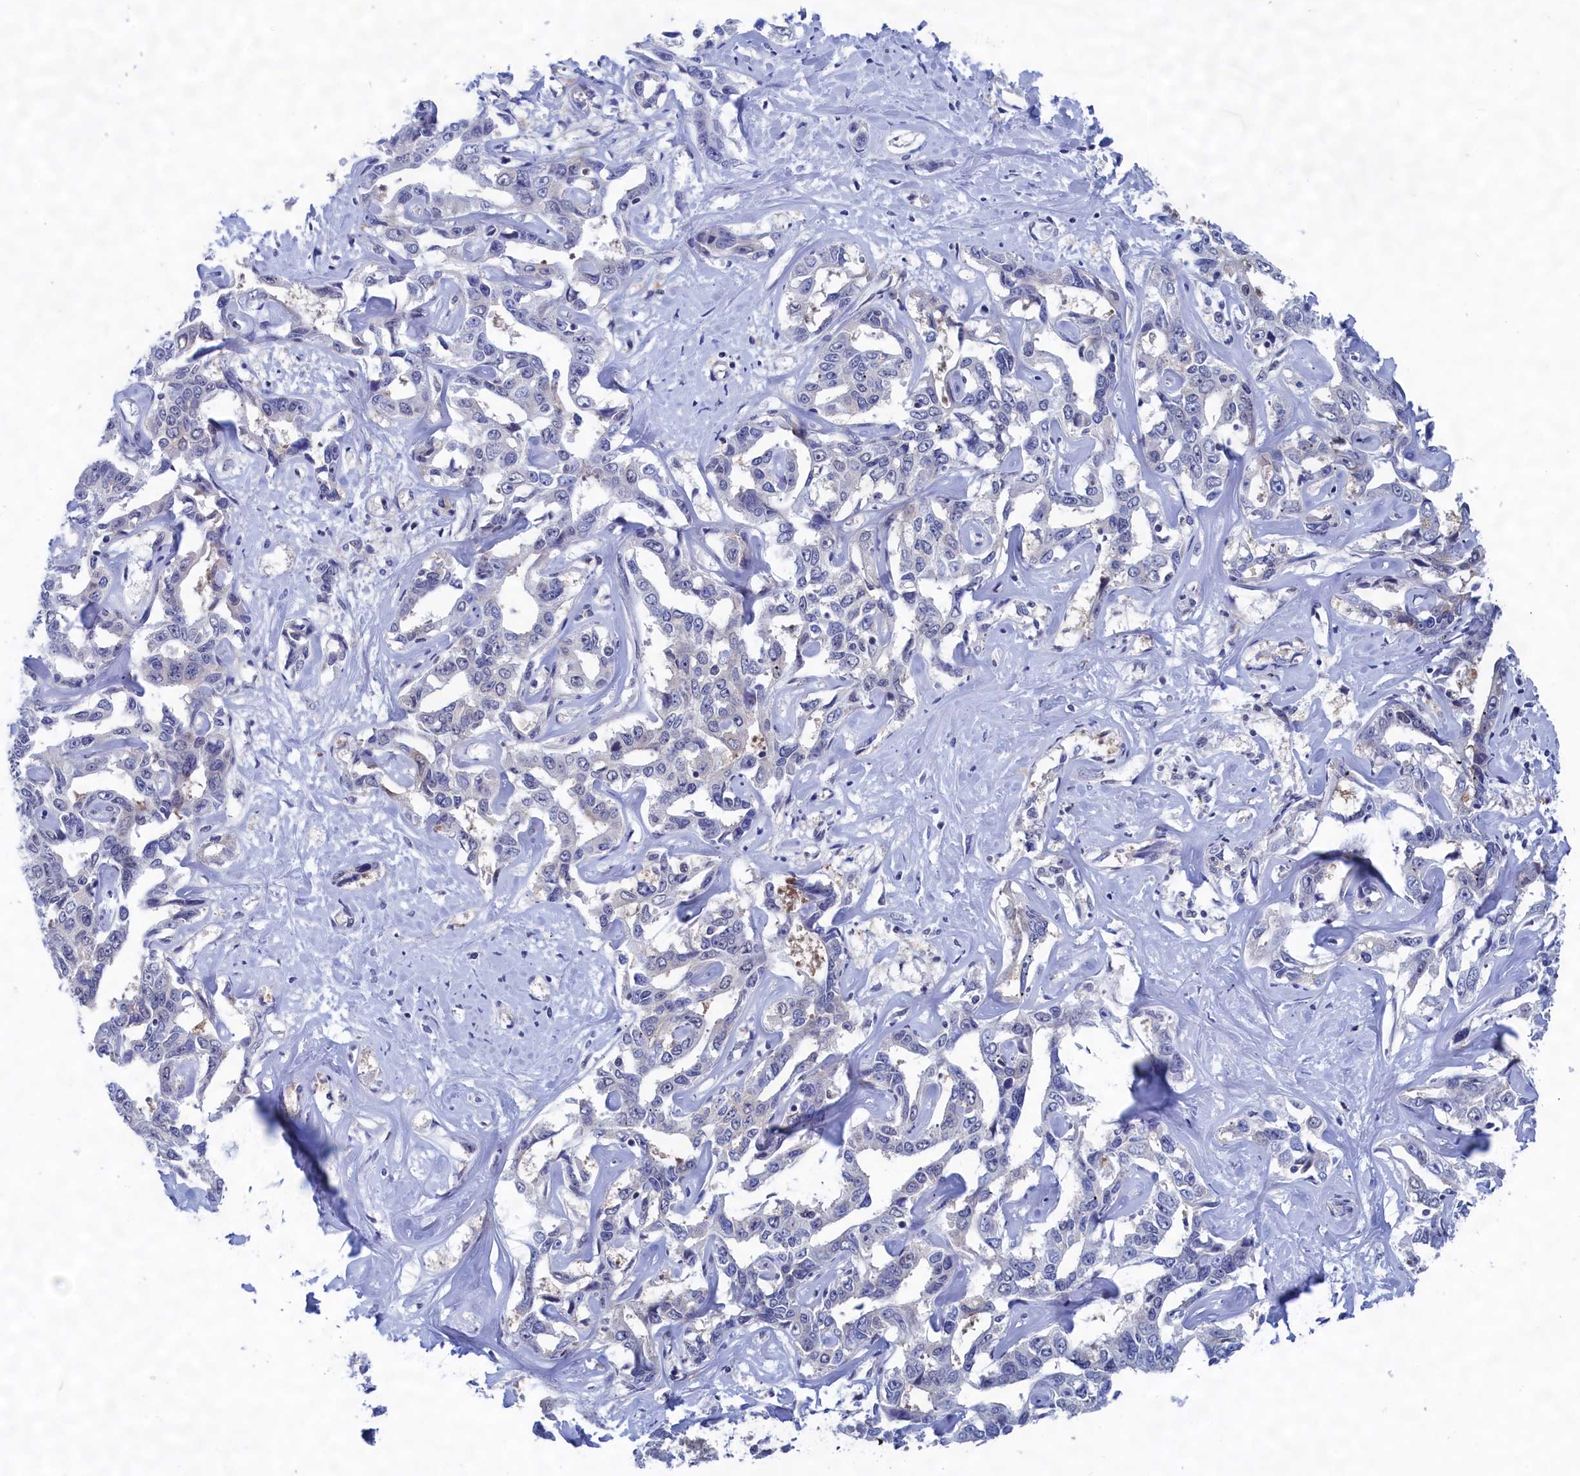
{"staining": {"intensity": "negative", "quantity": "none", "location": "none"}, "tissue": "liver cancer", "cell_type": "Tumor cells", "image_type": "cancer", "snomed": [{"axis": "morphology", "description": "Cholangiocarcinoma"}, {"axis": "topography", "description": "Liver"}], "caption": "A histopathology image of human liver cancer (cholangiocarcinoma) is negative for staining in tumor cells. (Immunohistochemistry (ihc), brightfield microscopy, high magnification).", "gene": "PGP", "patient": {"sex": "male", "age": 59}}